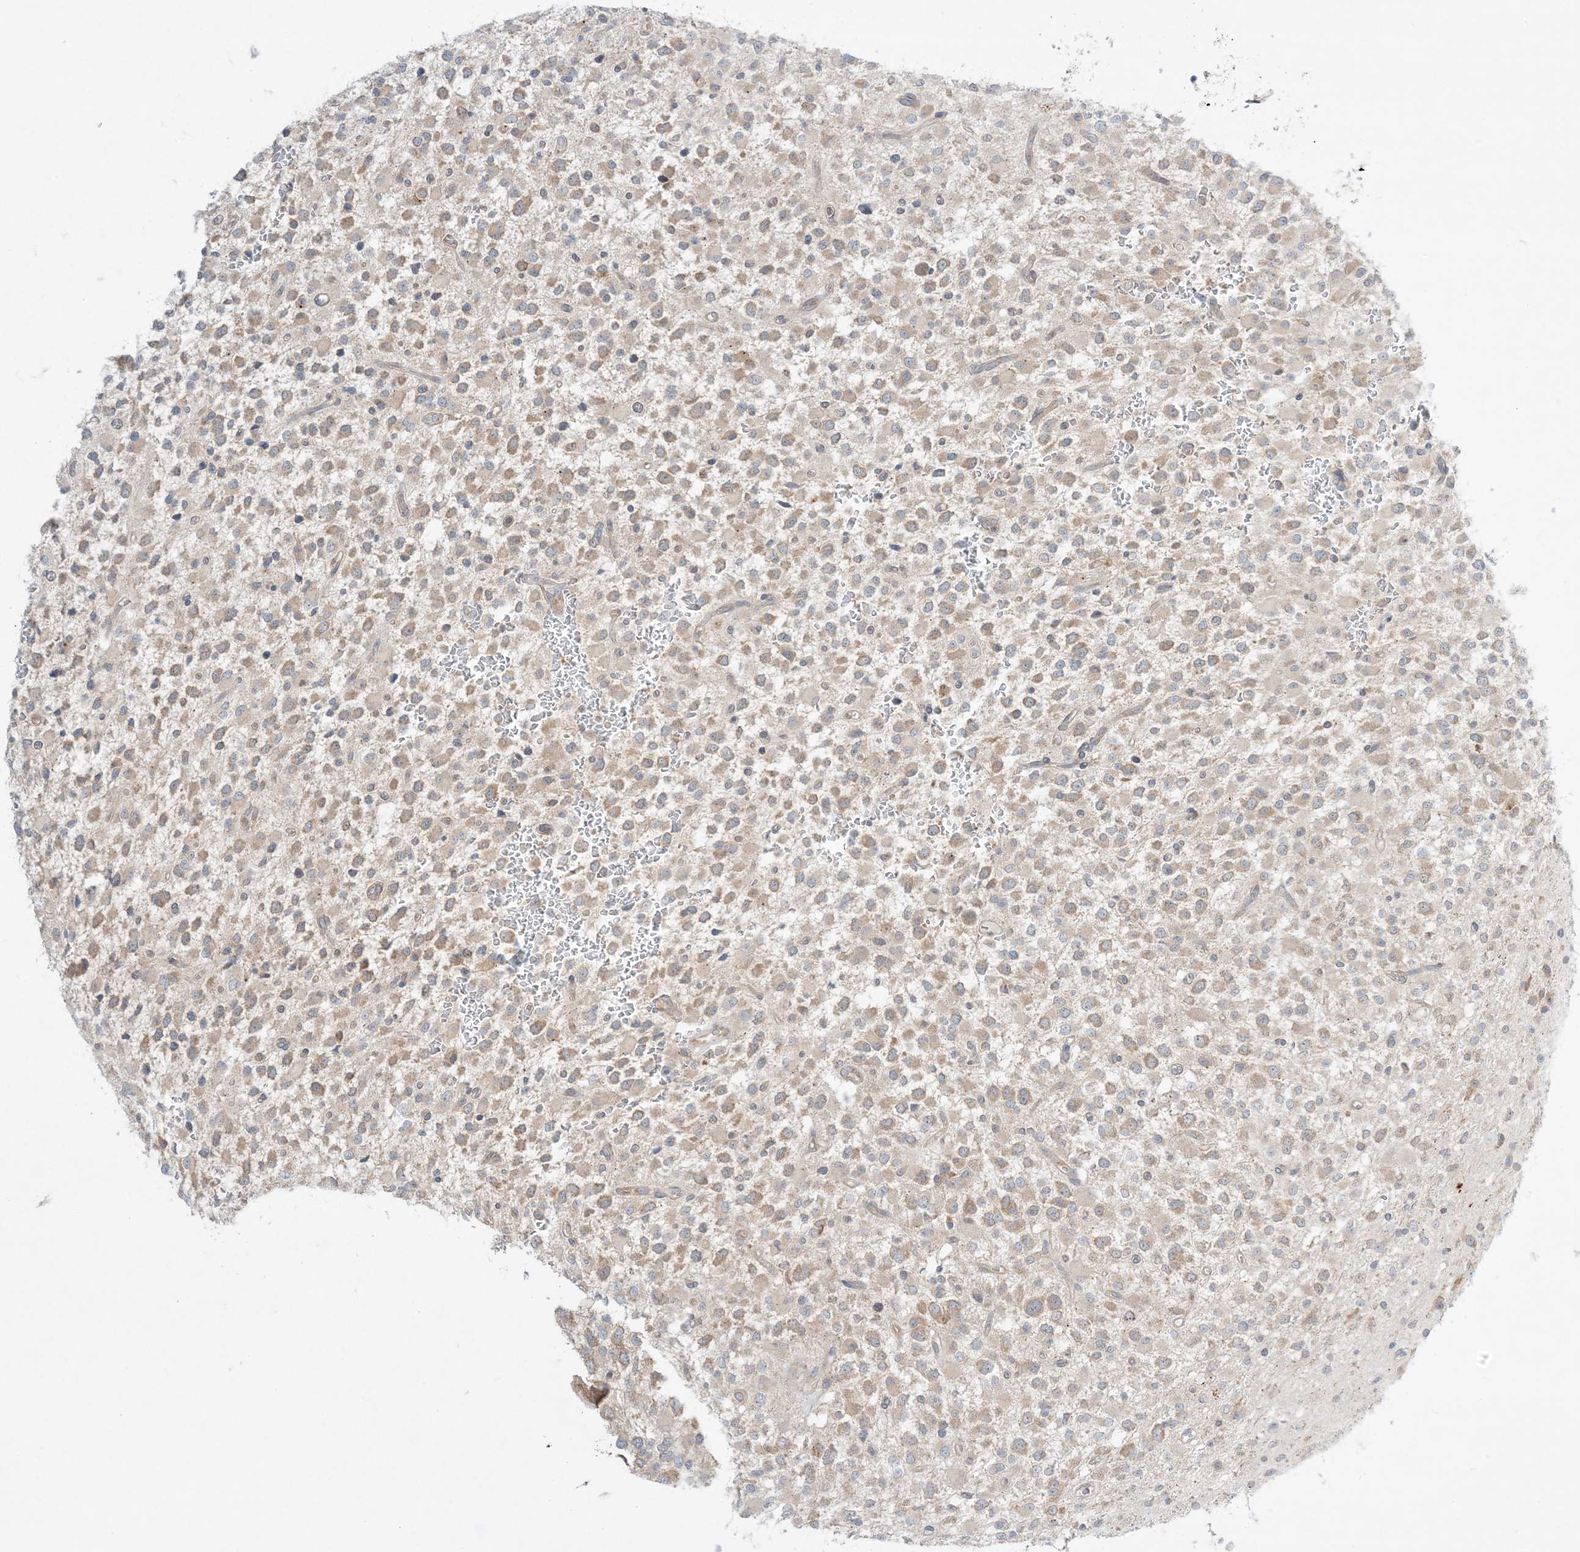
{"staining": {"intensity": "weak", "quantity": ">75%", "location": "cytoplasmic/membranous"}, "tissue": "glioma", "cell_type": "Tumor cells", "image_type": "cancer", "snomed": [{"axis": "morphology", "description": "Glioma, malignant, High grade"}, {"axis": "topography", "description": "Brain"}], "caption": "Protein expression analysis of human glioma reveals weak cytoplasmic/membranous expression in approximately >75% of tumor cells.", "gene": "RPP40", "patient": {"sex": "male", "age": 34}}